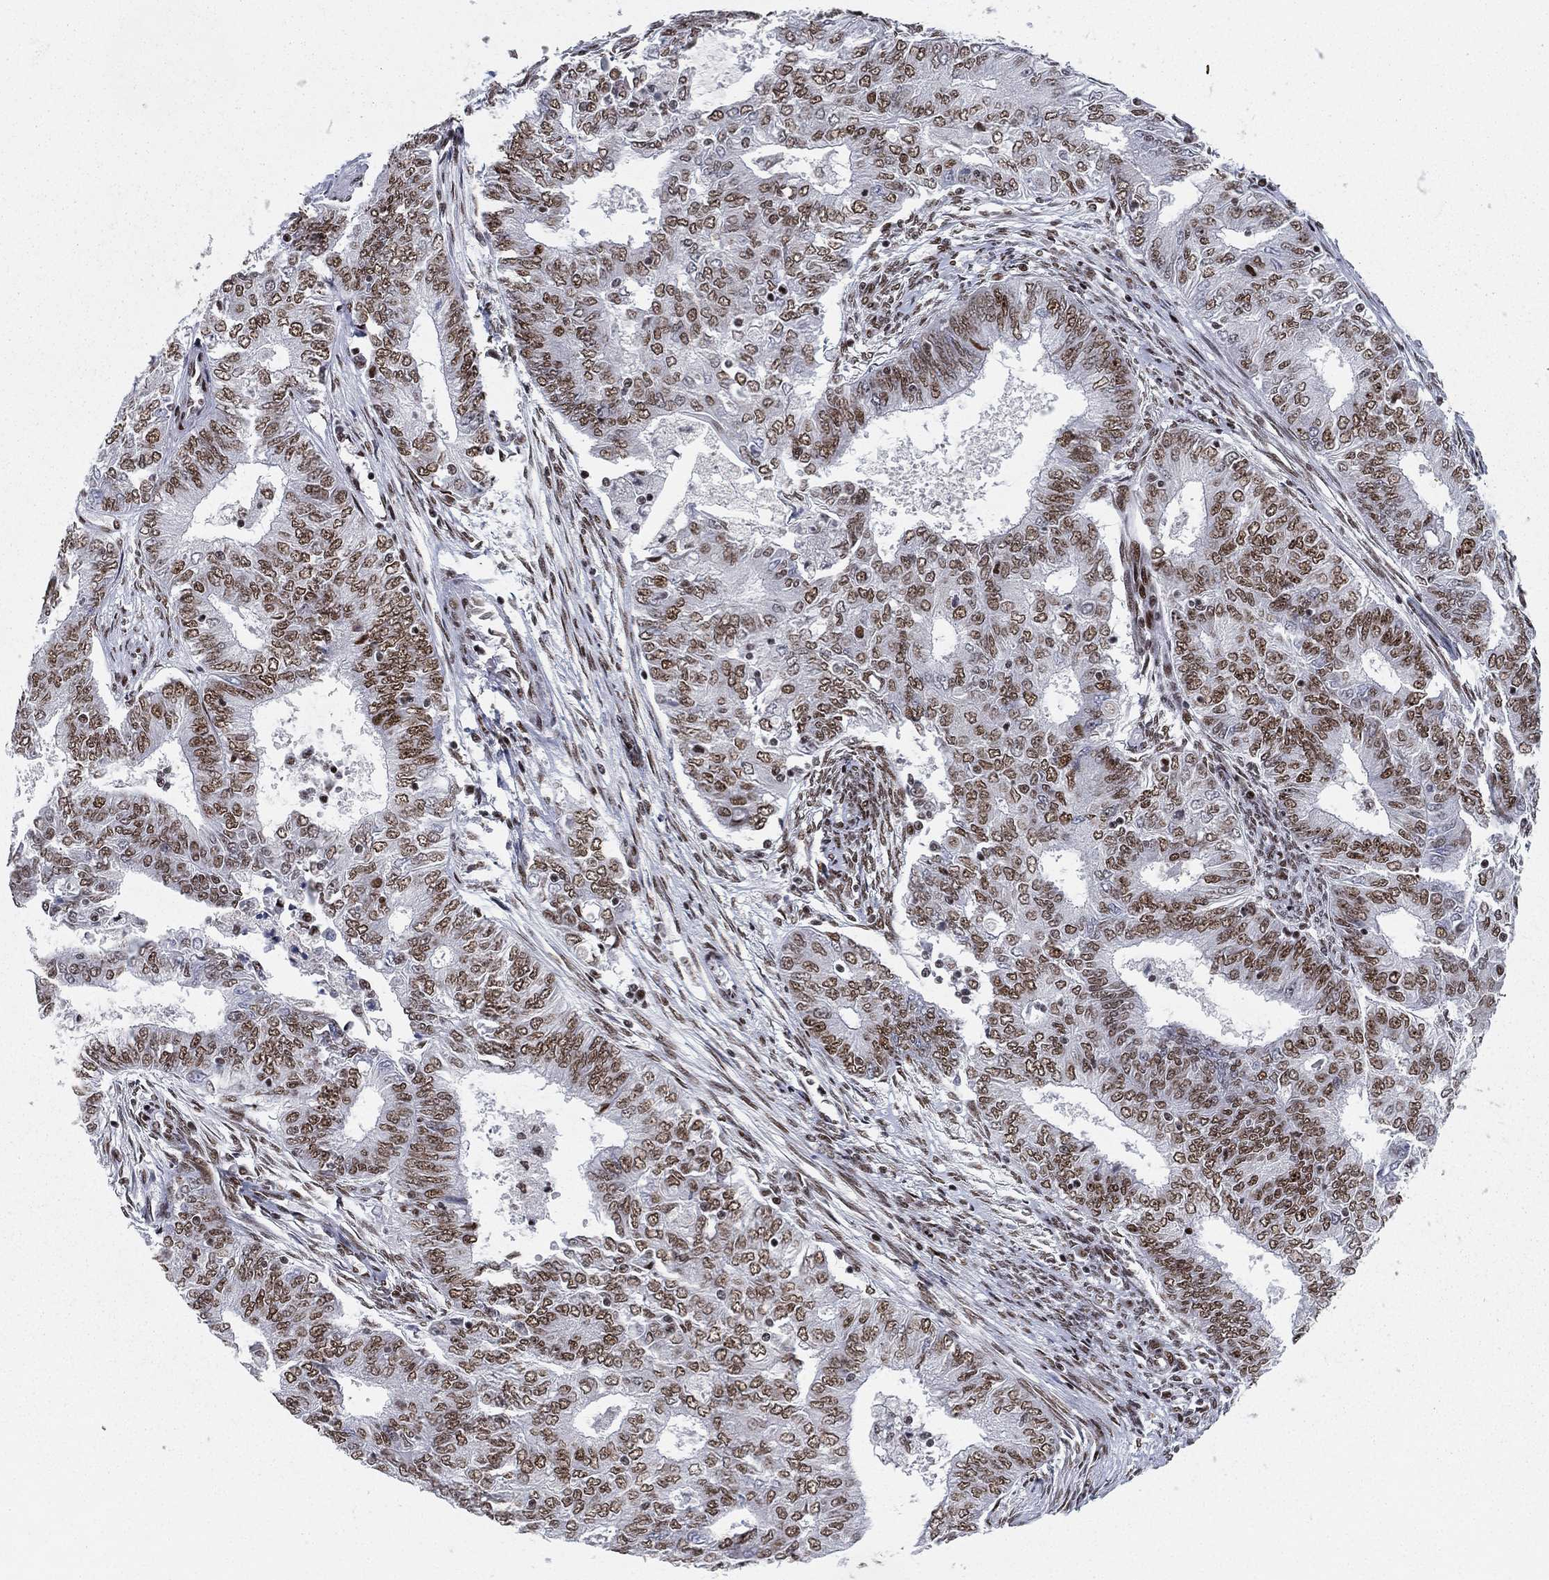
{"staining": {"intensity": "moderate", "quantity": ">75%", "location": "nuclear"}, "tissue": "endometrial cancer", "cell_type": "Tumor cells", "image_type": "cancer", "snomed": [{"axis": "morphology", "description": "Adenocarcinoma, NOS"}, {"axis": "topography", "description": "Endometrium"}], "caption": "DAB immunohistochemical staining of adenocarcinoma (endometrial) shows moderate nuclear protein expression in approximately >75% of tumor cells.", "gene": "RTF1", "patient": {"sex": "female", "age": 62}}